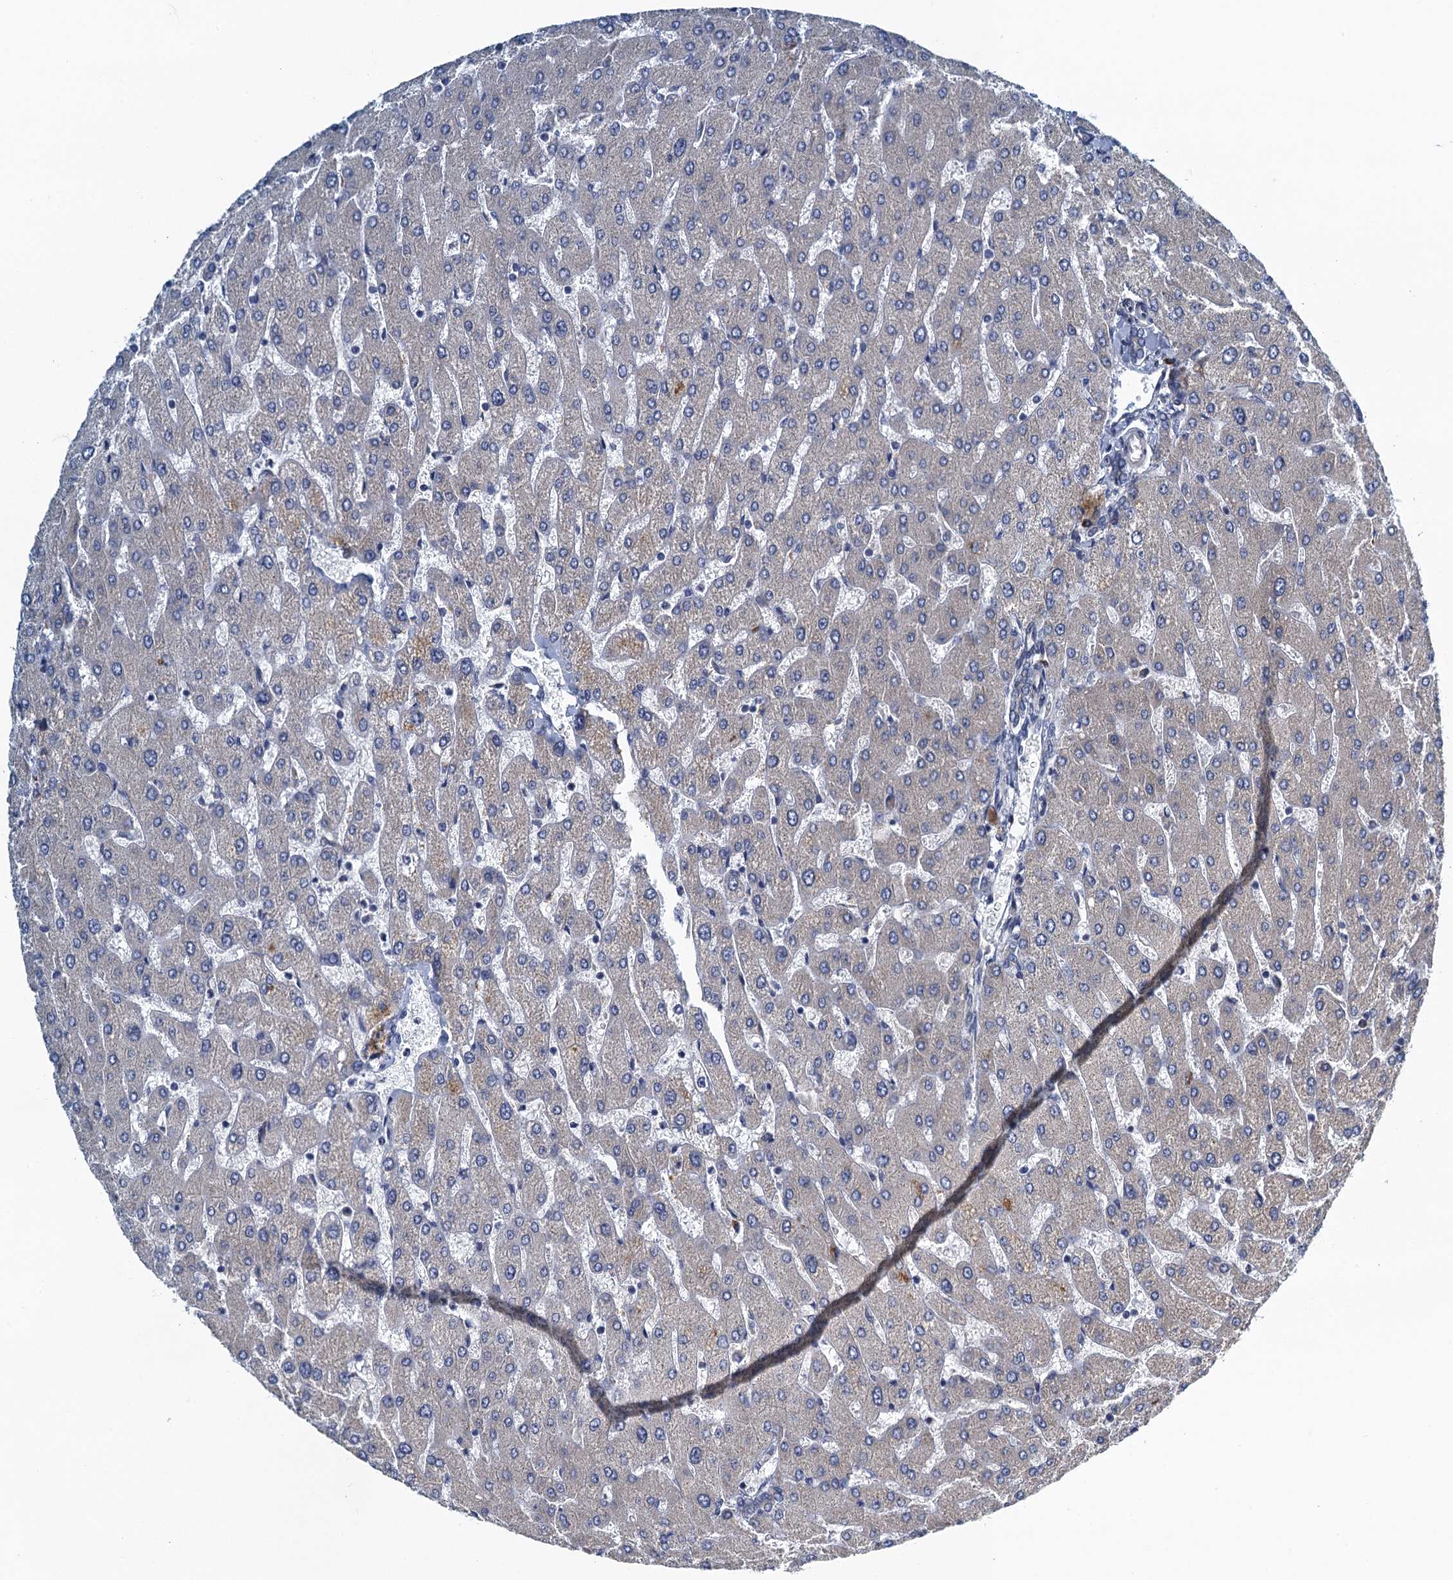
{"staining": {"intensity": "negative", "quantity": "none", "location": "none"}, "tissue": "liver", "cell_type": "Cholangiocytes", "image_type": "normal", "snomed": [{"axis": "morphology", "description": "Normal tissue, NOS"}, {"axis": "topography", "description": "Liver"}], "caption": "An immunohistochemistry (IHC) image of normal liver is shown. There is no staining in cholangiocytes of liver.", "gene": "ALG2", "patient": {"sex": "male", "age": 55}}